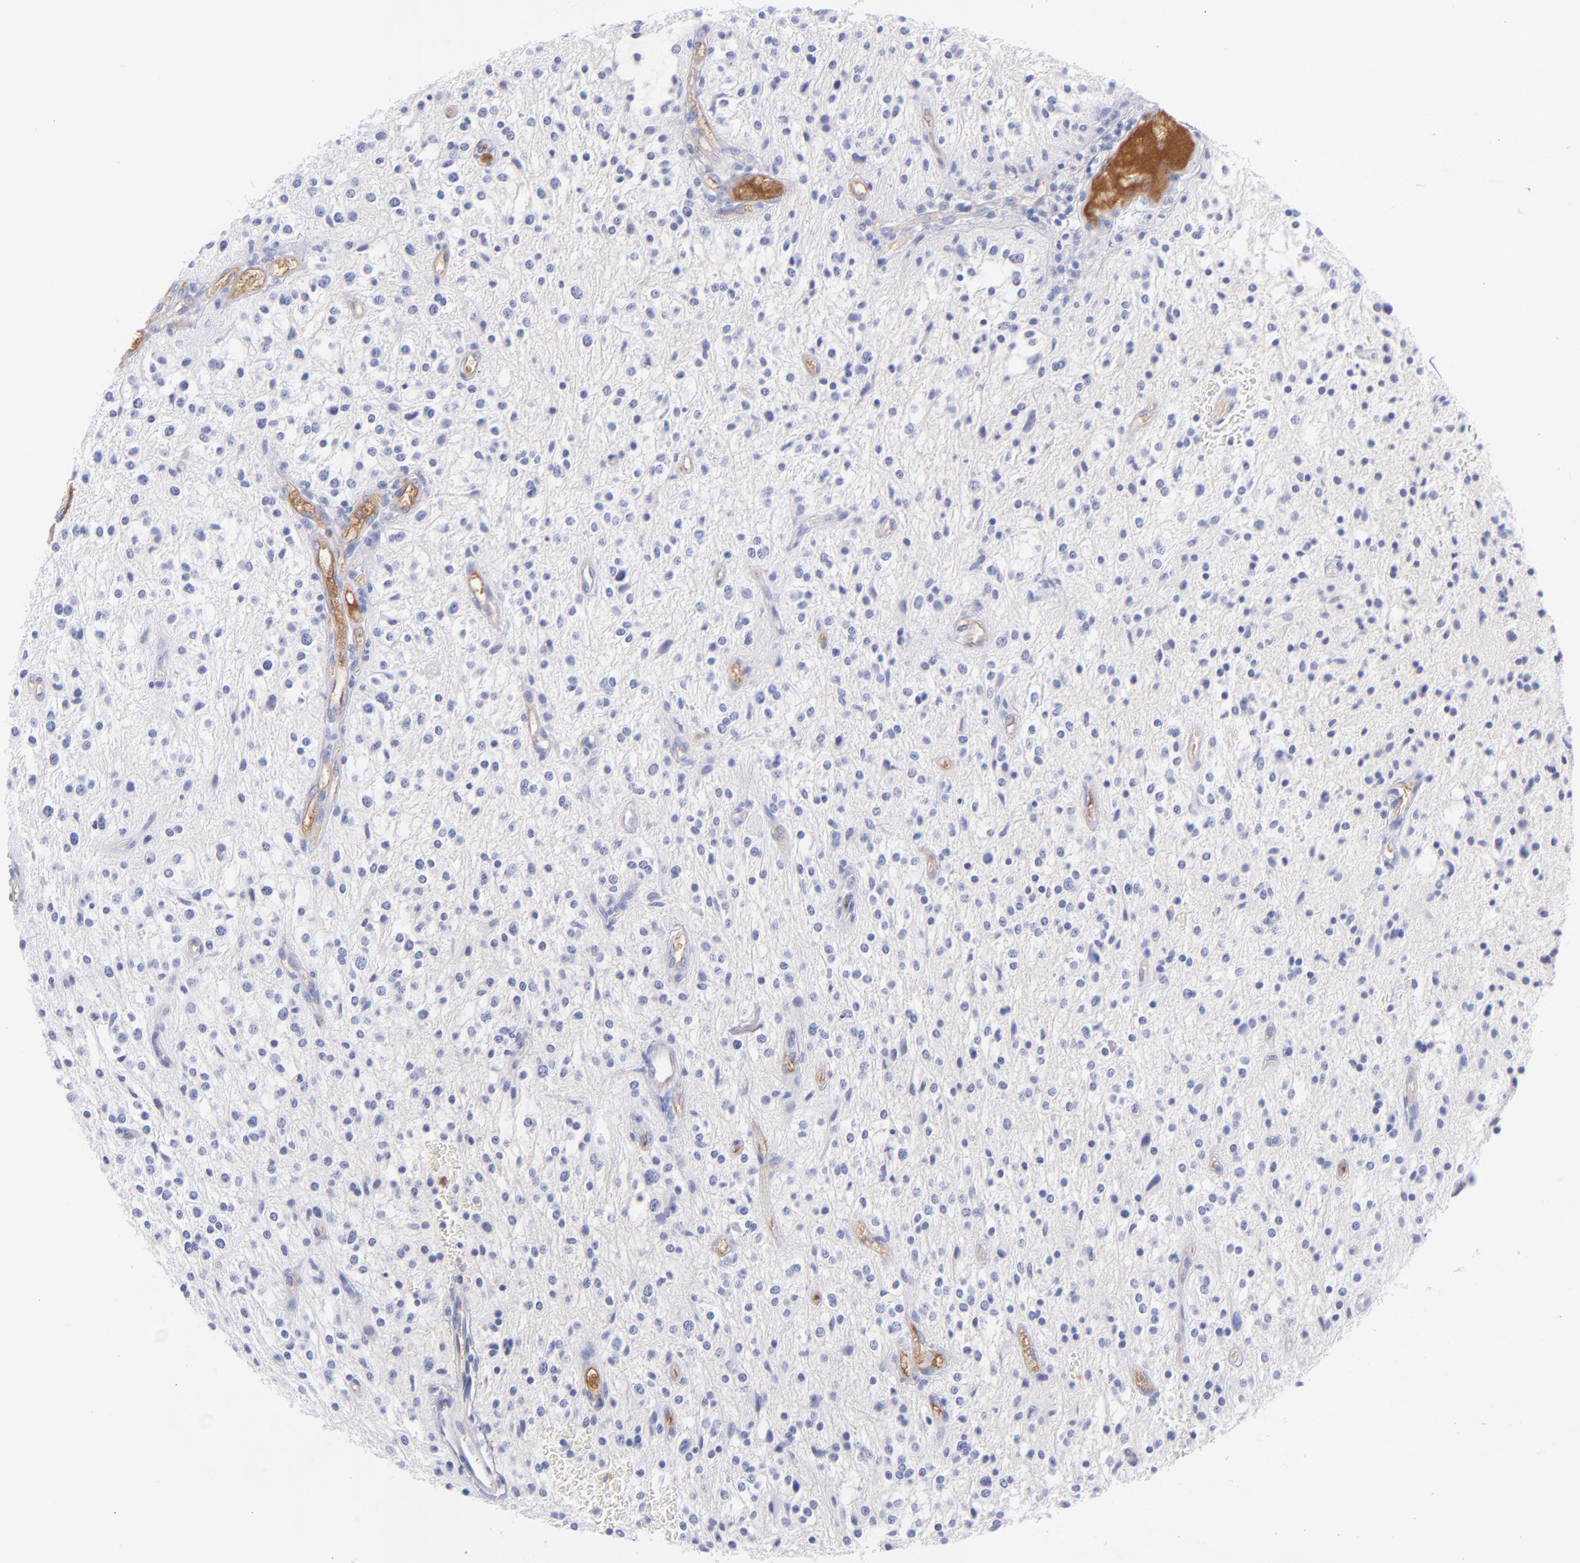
{"staining": {"intensity": "negative", "quantity": "none", "location": "none"}, "tissue": "glioma", "cell_type": "Tumor cells", "image_type": "cancer", "snomed": [{"axis": "morphology", "description": "Glioma, malignant, NOS"}, {"axis": "topography", "description": "Cerebellum"}], "caption": "Immunohistochemical staining of malignant glioma reveals no significant expression in tumor cells. The staining was performed using DAB (3,3'-diaminobenzidine) to visualize the protein expression in brown, while the nuclei were stained in blue with hematoxylin (Magnification: 20x).", "gene": "HP", "patient": {"sex": "female", "age": 10}}